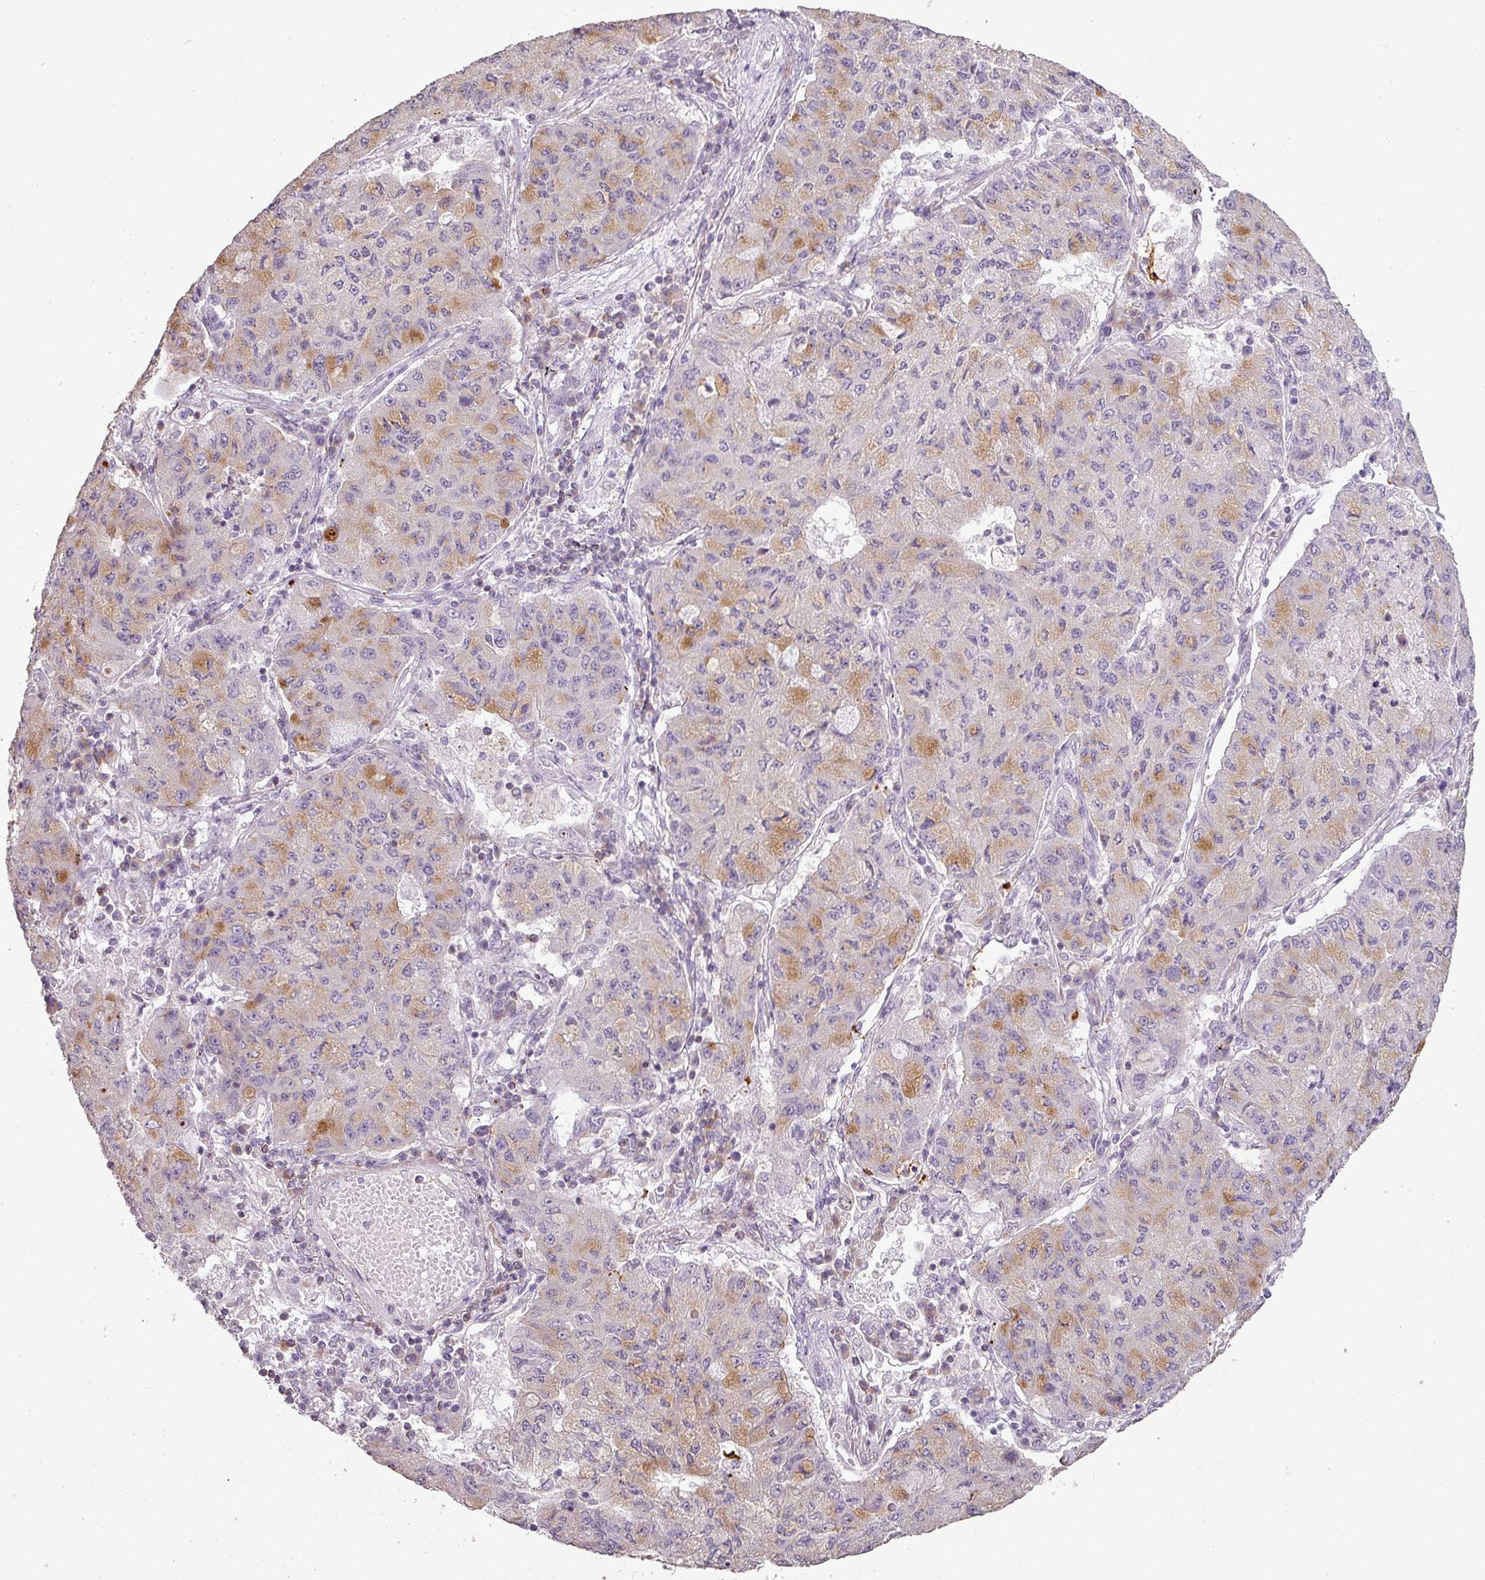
{"staining": {"intensity": "moderate", "quantity": "<25%", "location": "cytoplasmic/membranous"}, "tissue": "lung cancer", "cell_type": "Tumor cells", "image_type": "cancer", "snomed": [{"axis": "morphology", "description": "Squamous cell carcinoma, NOS"}, {"axis": "topography", "description": "Lung"}], "caption": "Human lung cancer stained with a brown dye reveals moderate cytoplasmic/membranous positive staining in approximately <25% of tumor cells.", "gene": "LY9", "patient": {"sex": "male", "age": 74}}